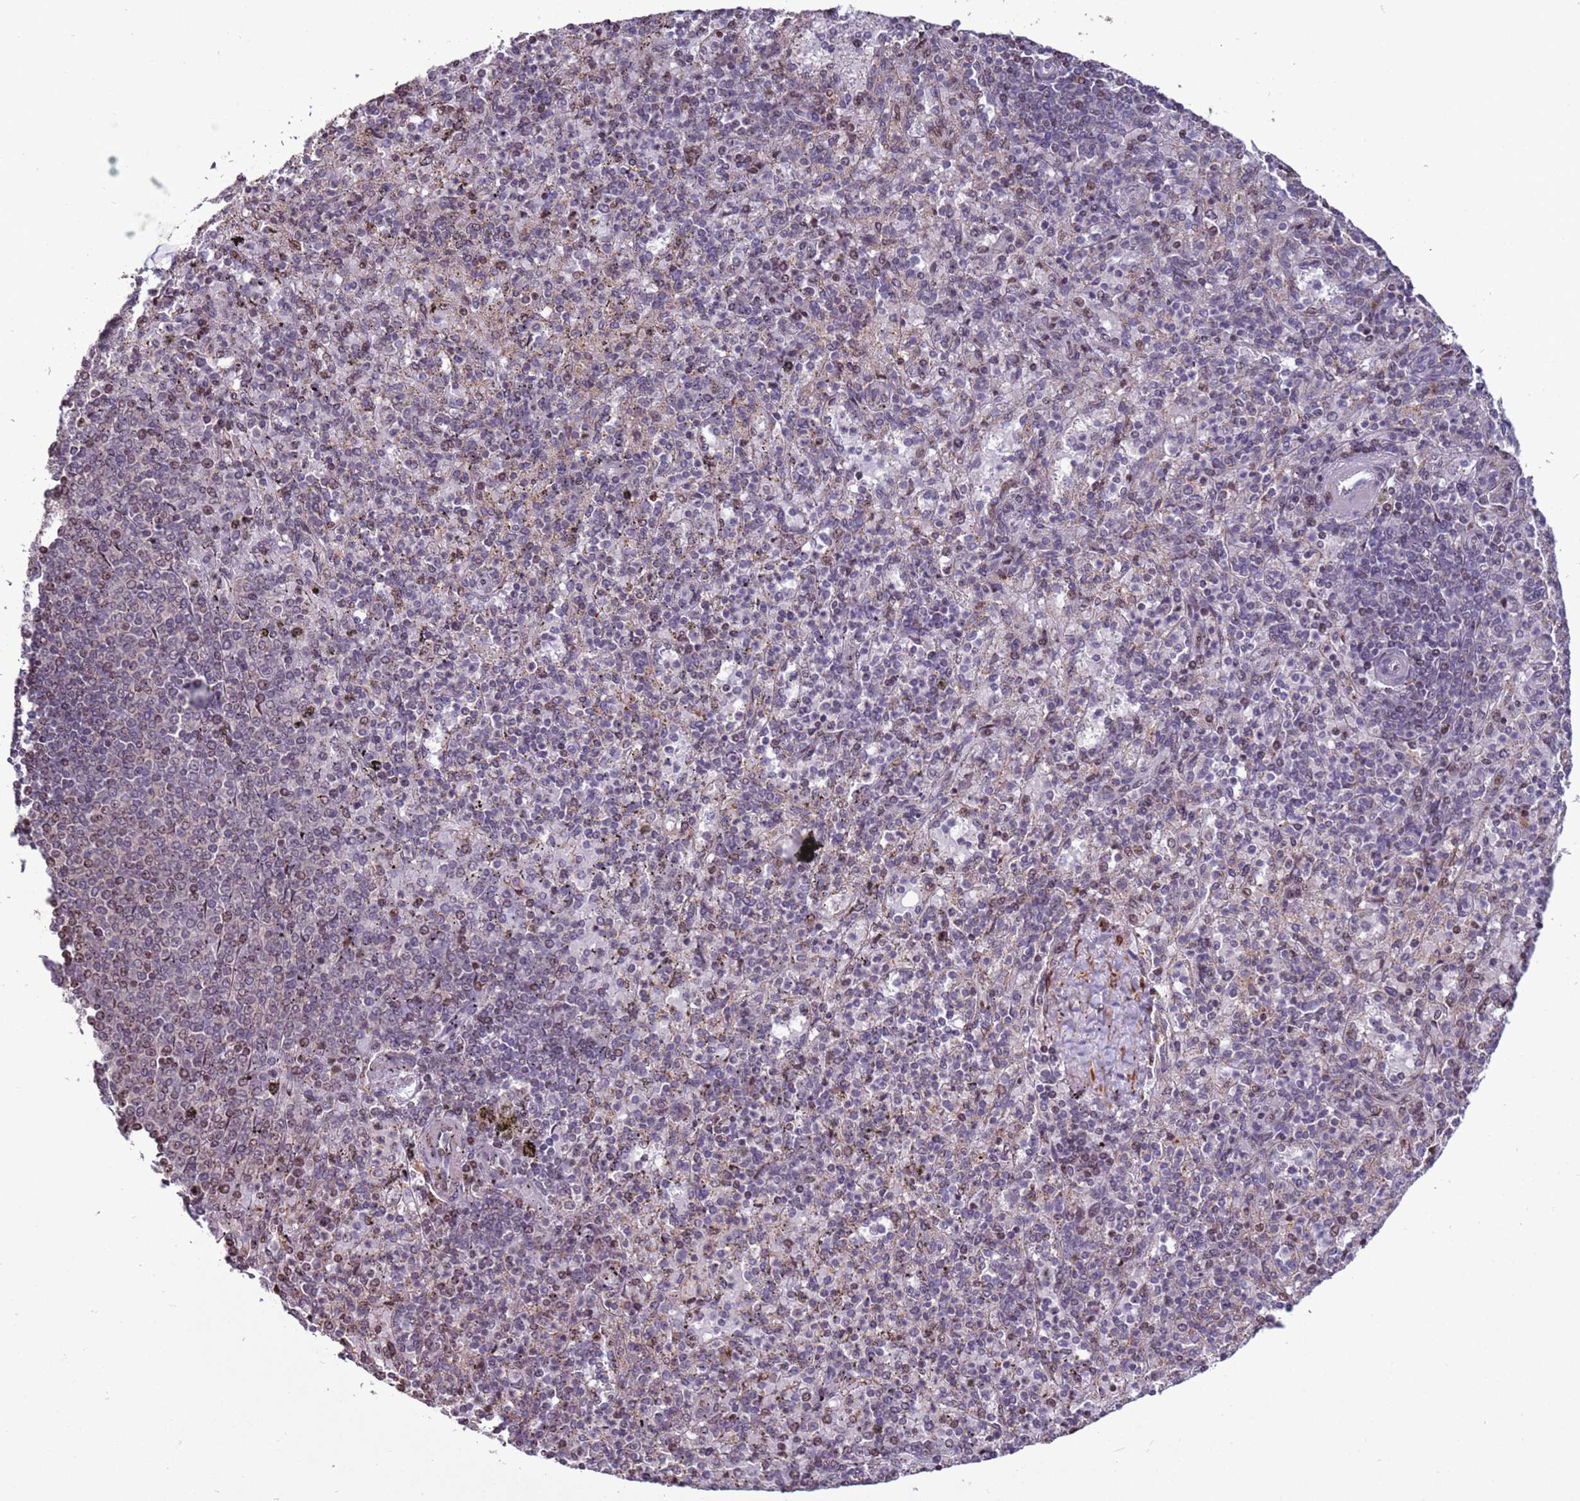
{"staining": {"intensity": "weak", "quantity": "25%-75%", "location": "cytoplasmic/membranous"}, "tissue": "spleen", "cell_type": "Cells in red pulp", "image_type": "normal", "snomed": [{"axis": "morphology", "description": "Normal tissue, NOS"}, {"axis": "topography", "description": "Spleen"}], "caption": "This histopathology image shows immunohistochemistry (IHC) staining of unremarkable spleen, with low weak cytoplasmic/membranous expression in about 25%-75% of cells in red pulp.", "gene": "HGH1", "patient": {"sex": "male", "age": 82}}